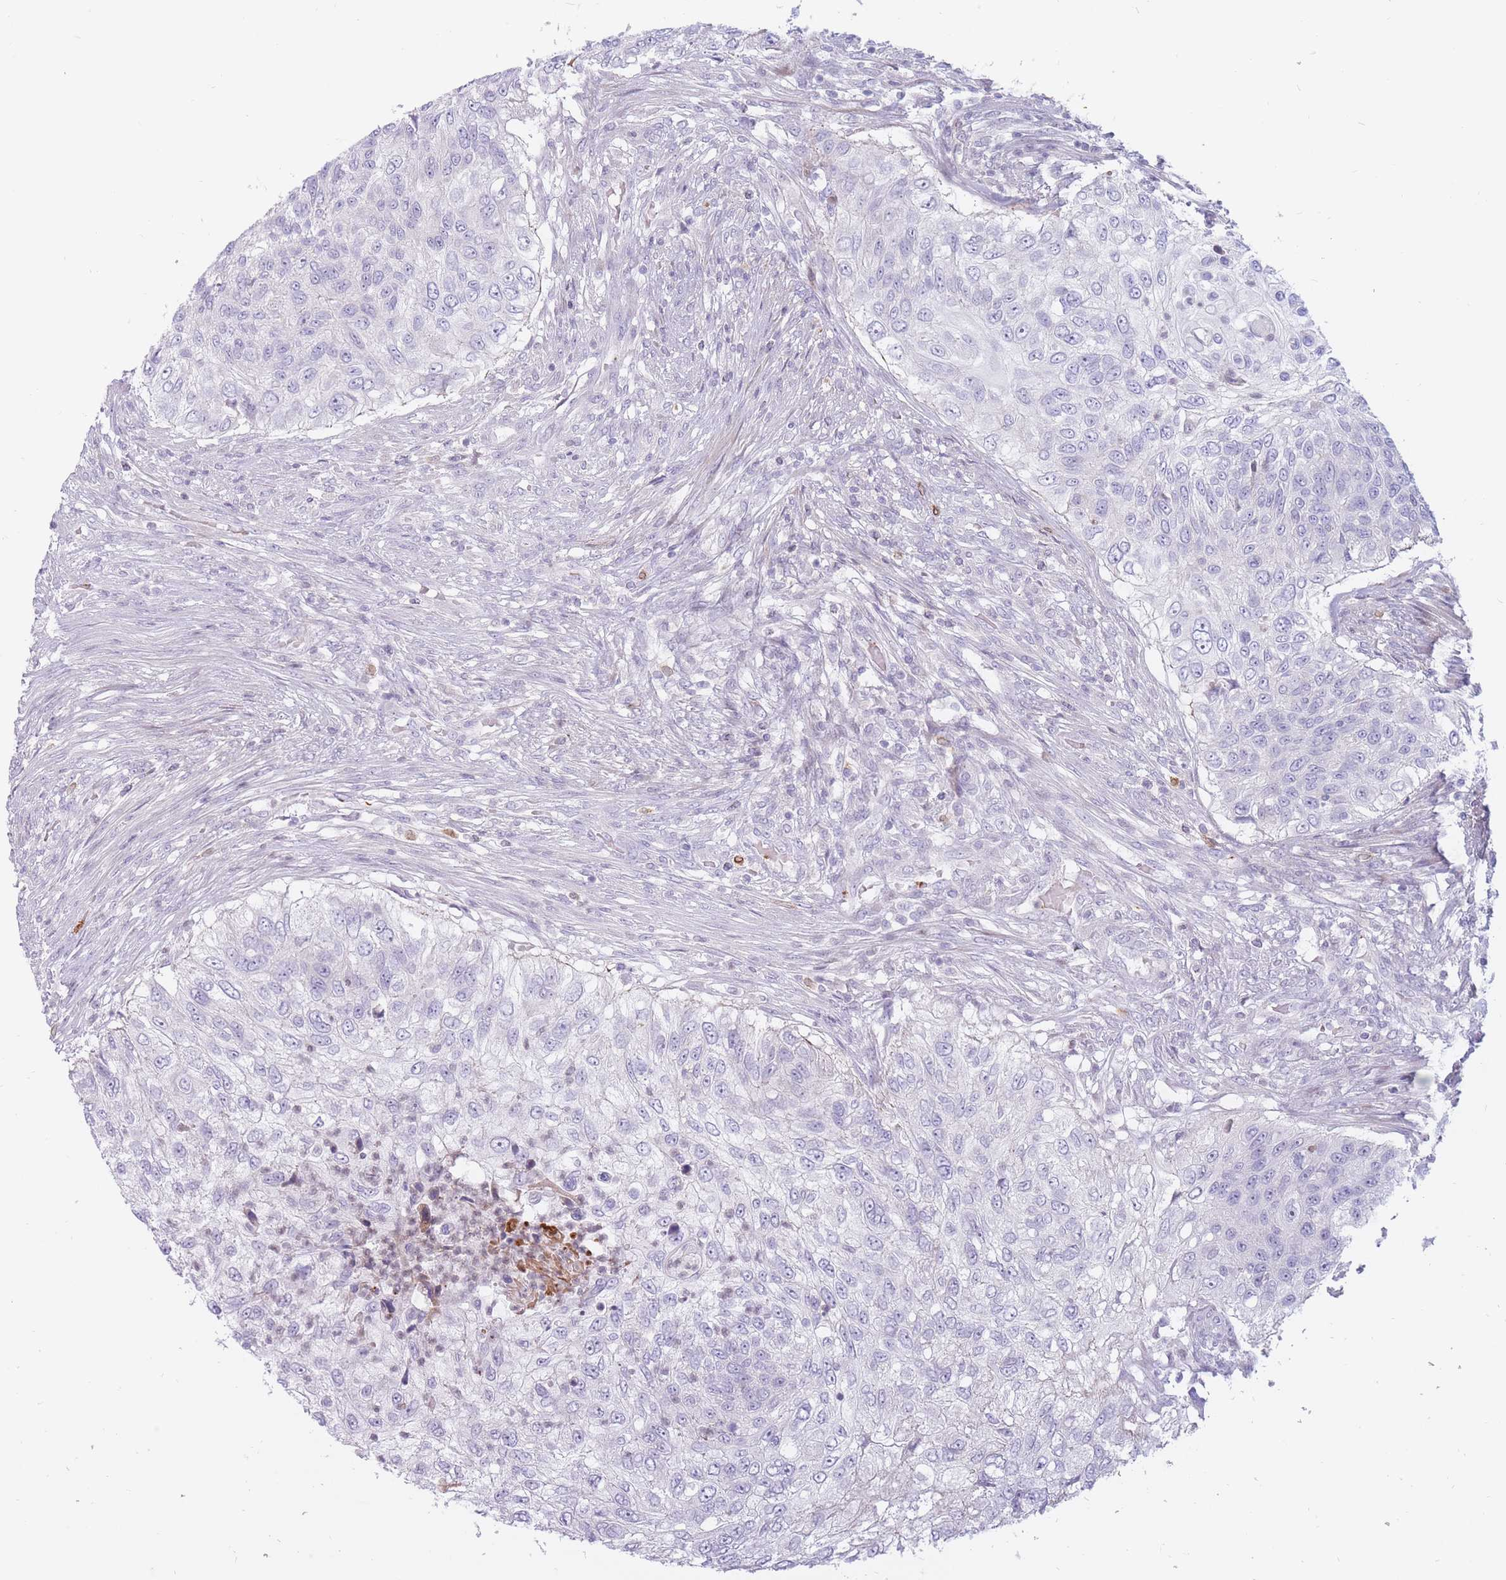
{"staining": {"intensity": "negative", "quantity": "none", "location": "none"}, "tissue": "urothelial cancer", "cell_type": "Tumor cells", "image_type": "cancer", "snomed": [{"axis": "morphology", "description": "Urothelial carcinoma, High grade"}, {"axis": "topography", "description": "Urinary bladder"}], "caption": "An image of human urothelial cancer is negative for staining in tumor cells.", "gene": "PTGDR", "patient": {"sex": "female", "age": 60}}